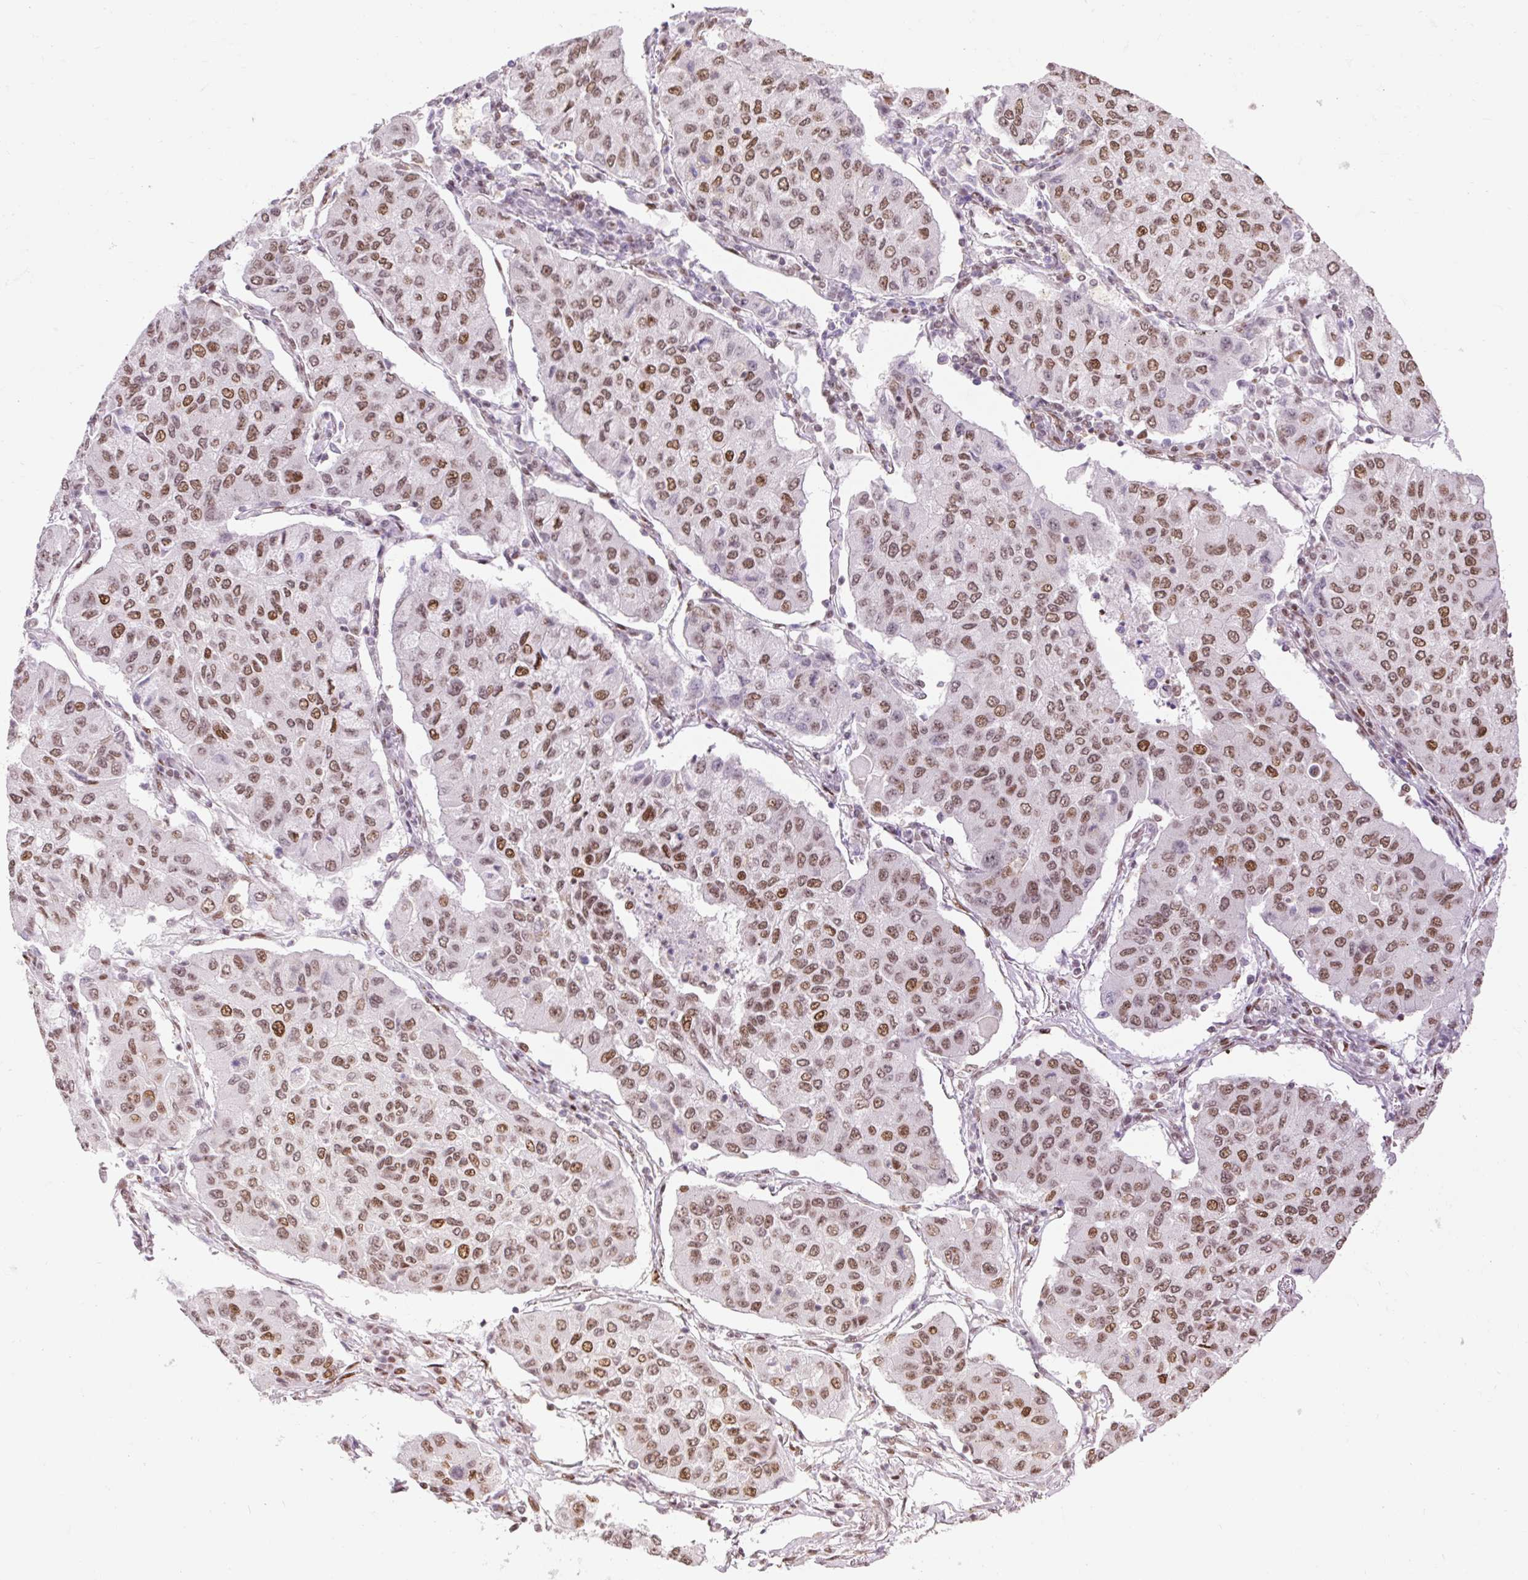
{"staining": {"intensity": "moderate", "quantity": ">75%", "location": "nuclear"}, "tissue": "lung cancer", "cell_type": "Tumor cells", "image_type": "cancer", "snomed": [{"axis": "morphology", "description": "Squamous cell carcinoma, NOS"}, {"axis": "topography", "description": "Lung"}], "caption": "Immunohistochemical staining of human lung squamous cell carcinoma exhibits medium levels of moderate nuclear protein positivity in about >75% of tumor cells.", "gene": "RIPPLY3", "patient": {"sex": "male", "age": 74}}